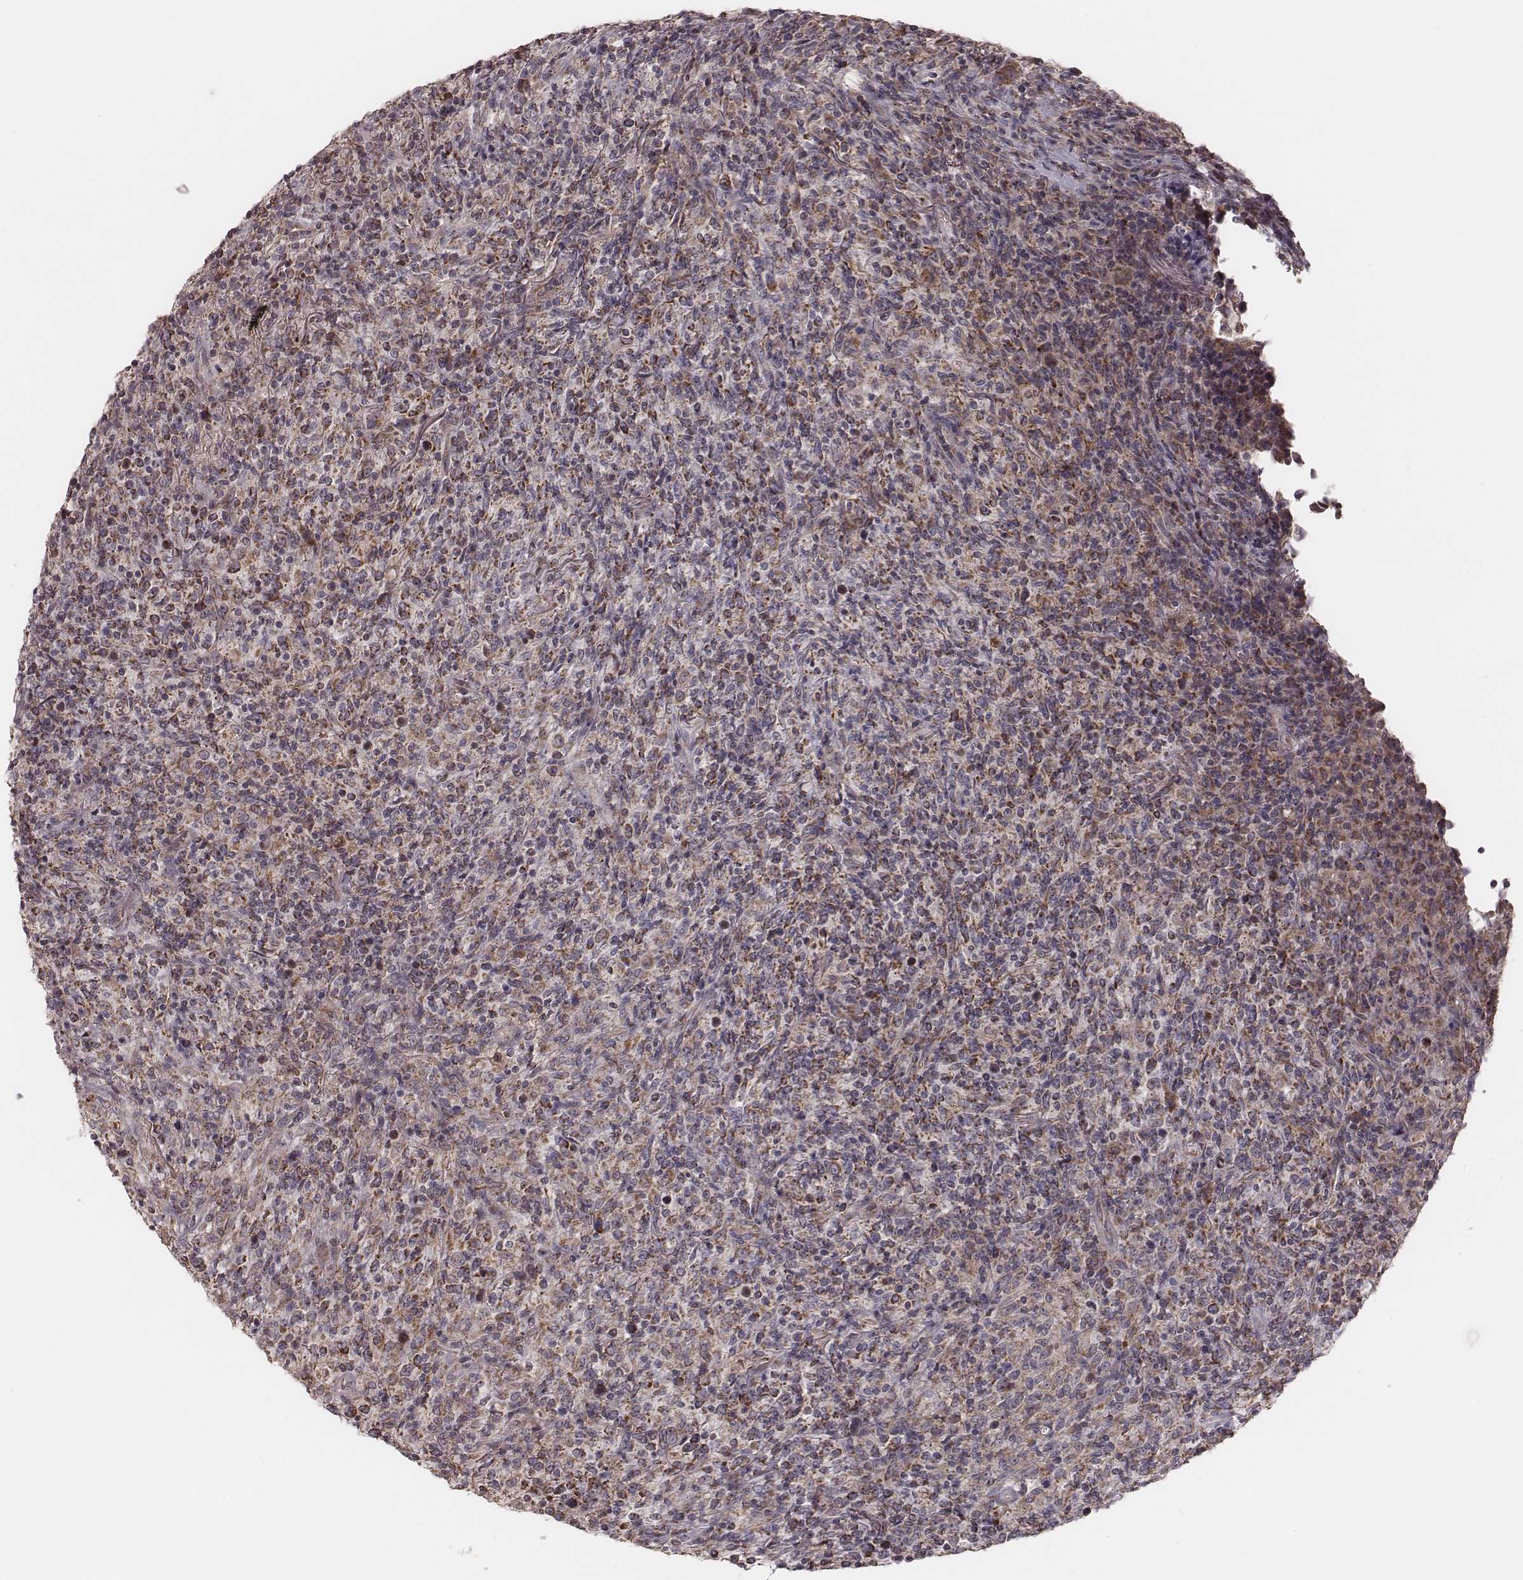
{"staining": {"intensity": "moderate", "quantity": "<25%", "location": "cytoplasmic/membranous"}, "tissue": "lymphoma", "cell_type": "Tumor cells", "image_type": "cancer", "snomed": [{"axis": "morphology", "description": "Malignant lymphoma, non-Hodgkin's type, High grade"}, {"axis": "topography", "description": "Lung"}], "caption": "High-grade malignant lymphoma, non-Hodgkin's type stained with IHC shows moderate cytoplasmic/membranous positivity in about <25% of tumor cells. The staining was performed using DAB to visualize the protein expression in brown, while the nuclei were stained in blue with hematoxylin (Magnification: 20x).", "gene": "MRPS27", "patient": {"sex": "male", "age": 79}}